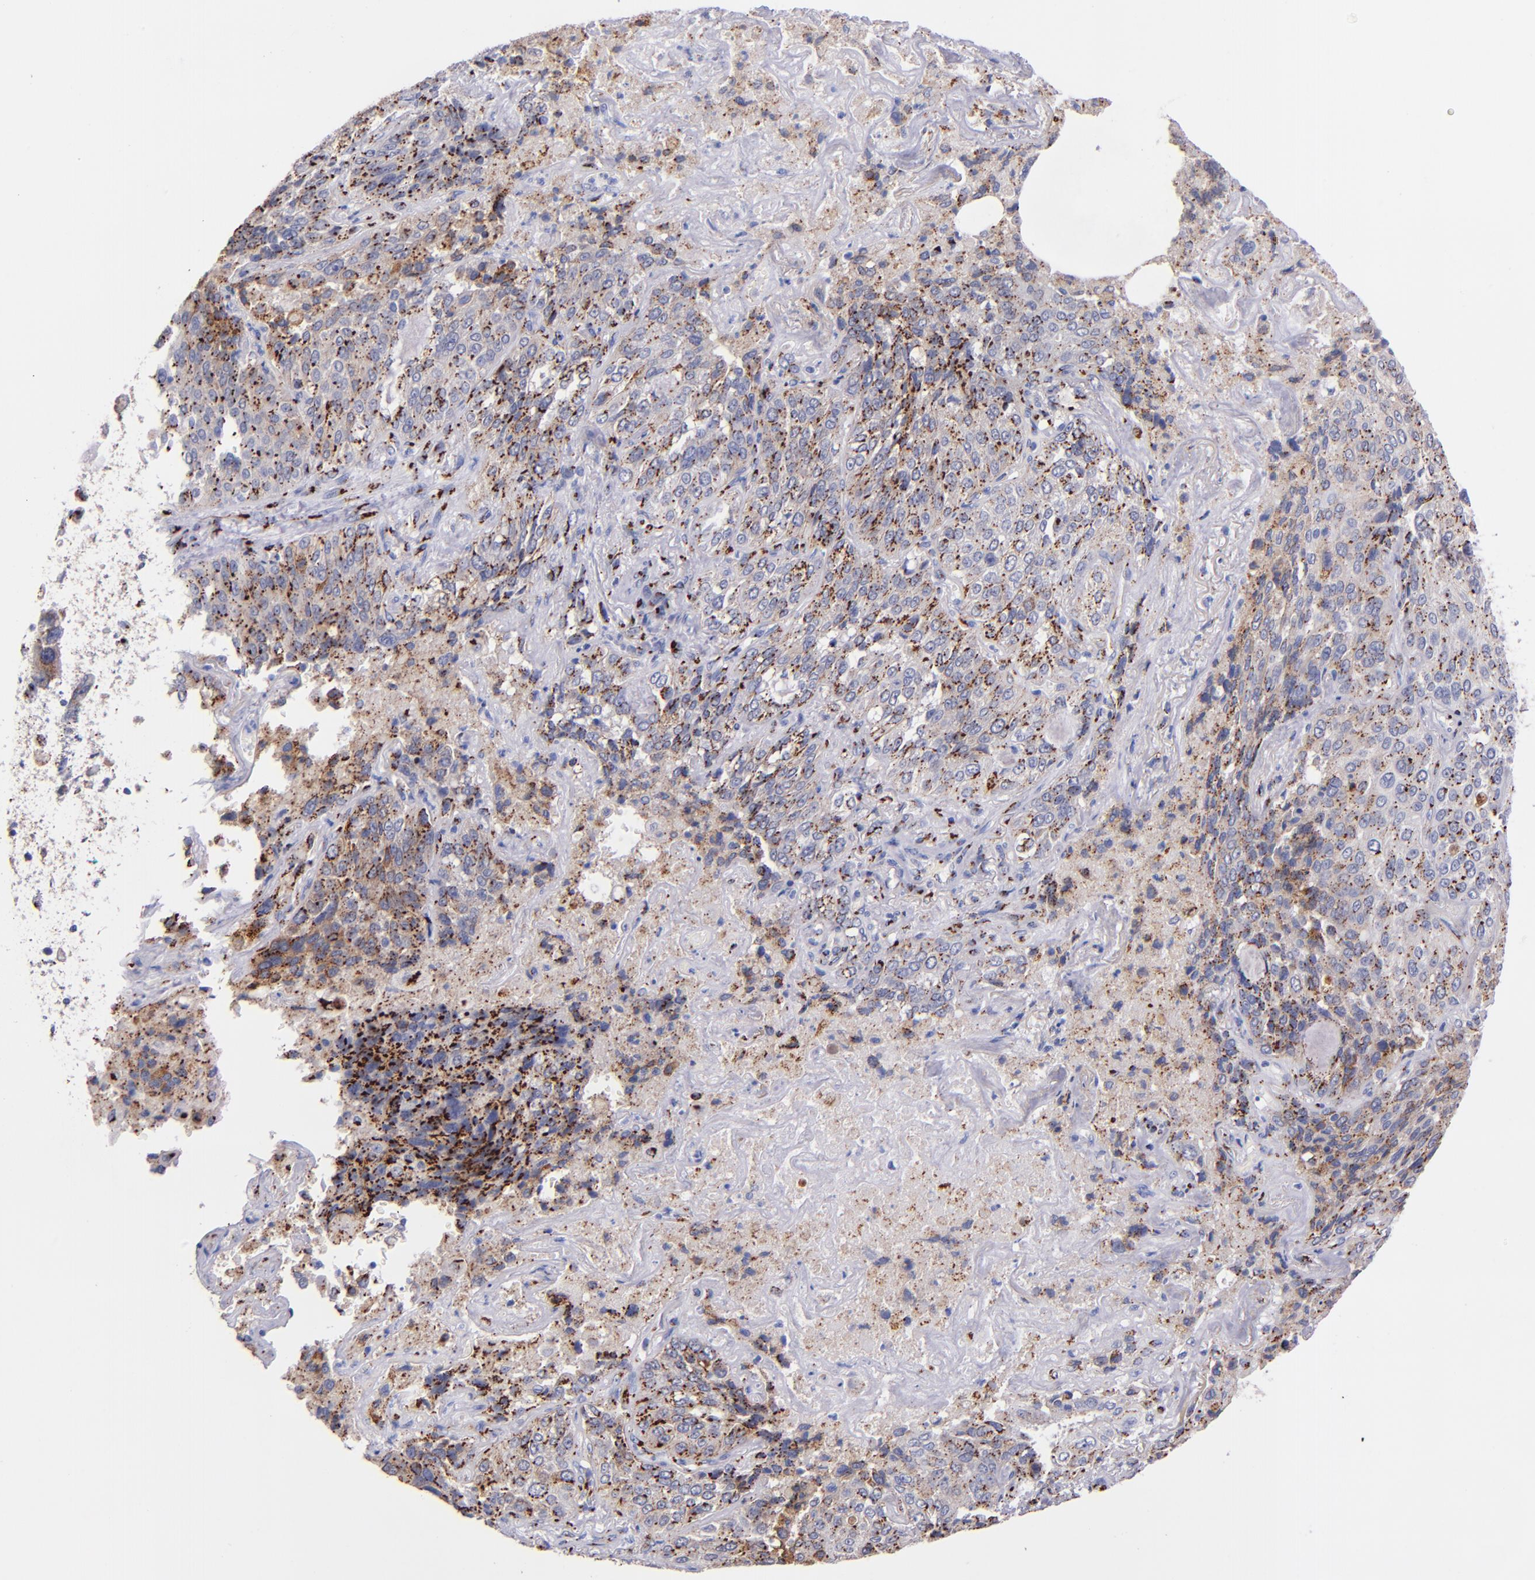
{"staining": {"intensity": "moderate", "quantity": "25%-75%", "location": "cytoplasmic/membranous"}, "tissue": "lung cancer", "cell_type": "Tumor cells", "image_type": "cancer", "snomed": [{"axis": "morphology", "description": "Squamous cell carcinoma, NOS"}, {"axis": "topography", "description": "Lung"}], "caption": "IHC of squamous cell carcinoma (lung) shows medium levels of moderate cytoplasmic/membranous staining in approximately 25%-75% of tumor cells. (IHC, brightfield microscopy, high magnification).", "gene": "GOLIM4", "patient": {"sex": "male", "age": 54}}